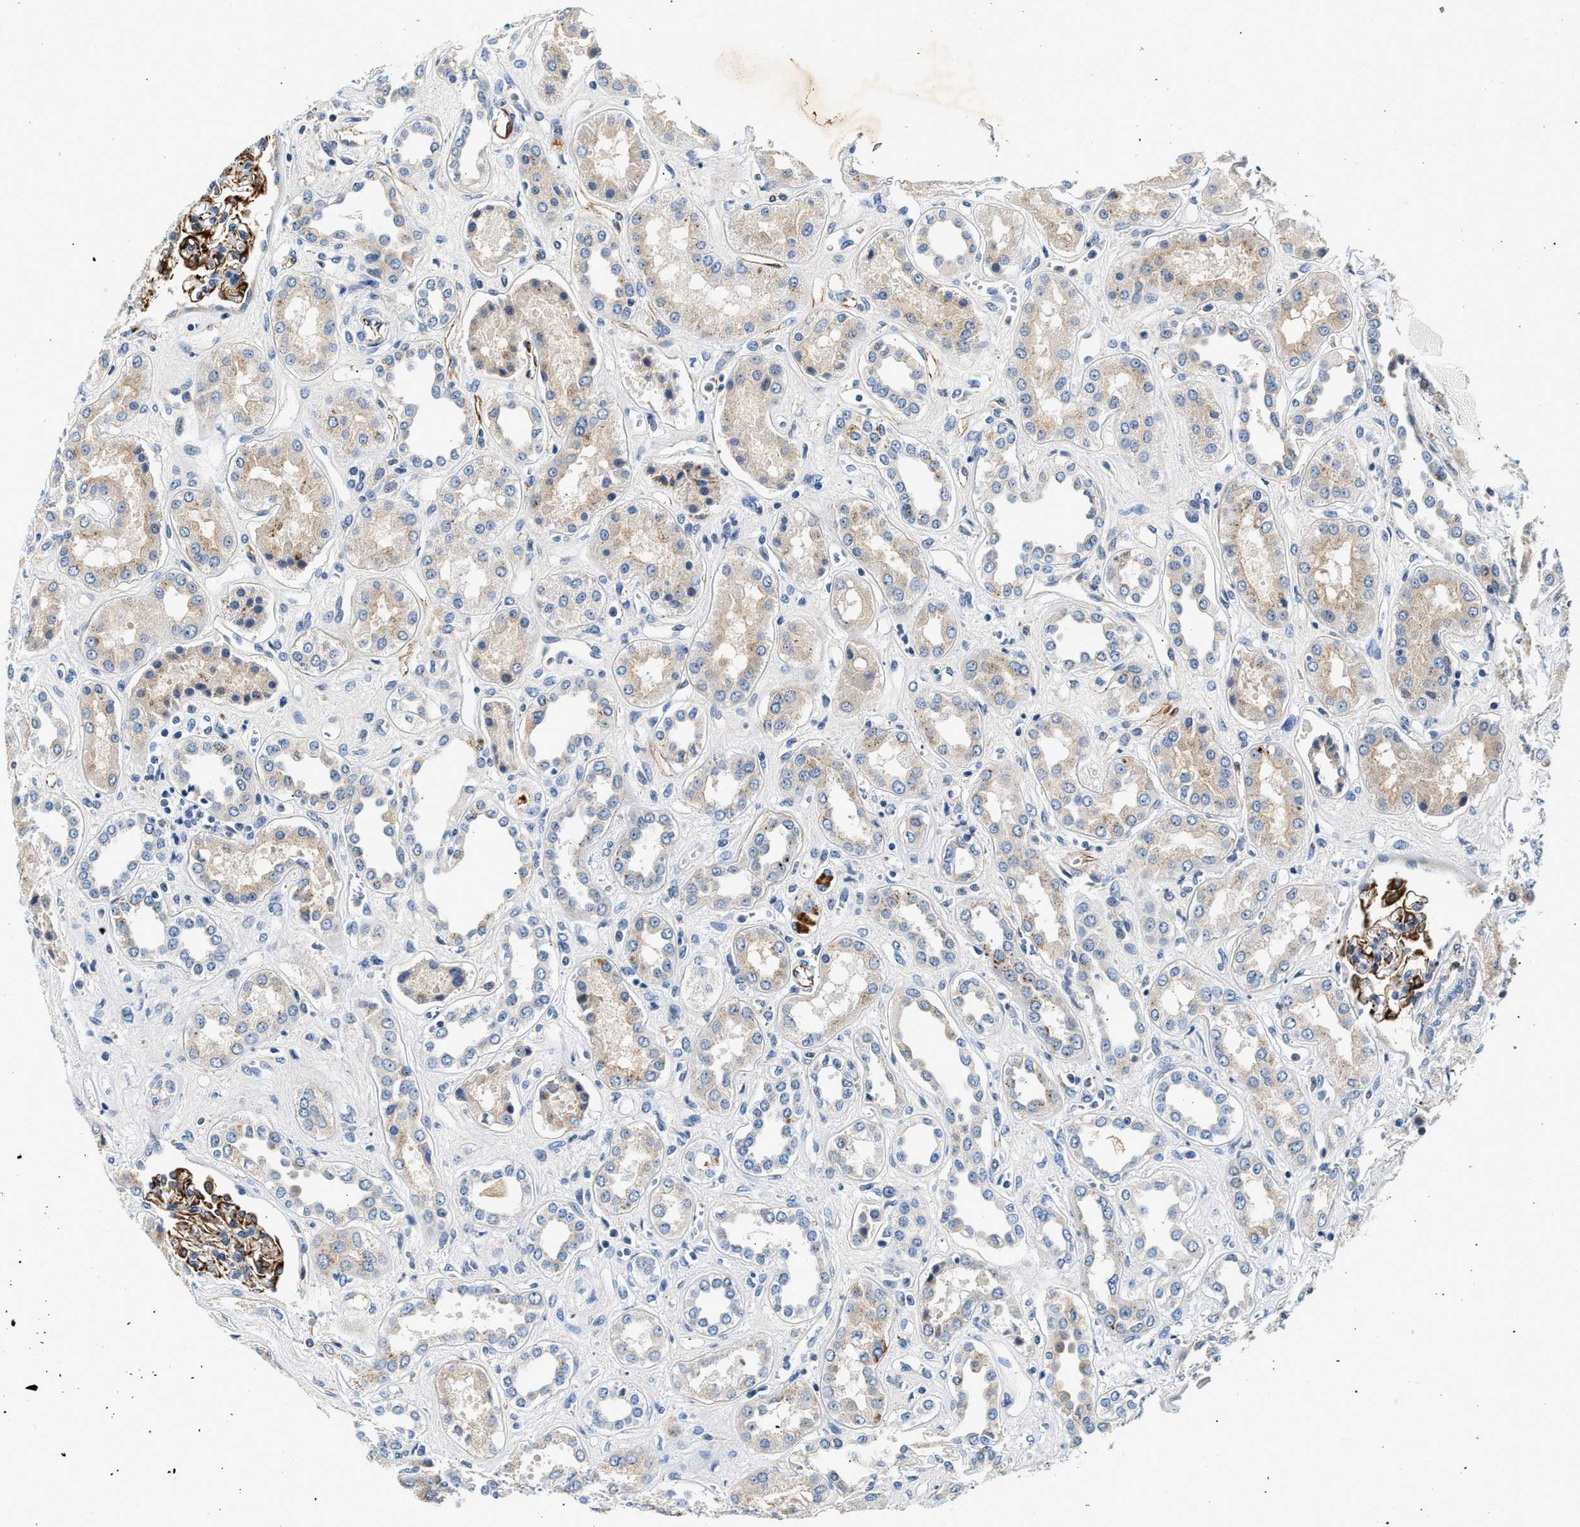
{"staining": {"intensity": "strong", "quantity": ">75%", "location": "cytoplasmic/membranous"}, "tissue": "kidney", "cell_type": "Cells in glomeruli", "image_type": "normal", "snomed": [{"axis": "morphology", "description": "Normal tissue, NOS"}, {"axis": "topography", "description": "Kidney"}], "caption": "DAB immunohistochemical staining of normal human kidney displays strong cytoplasmic/membranous protein staining in approximately >75% of cells in glomeruli.", "gene": "MED22", "patient": {"sex": "male", "age": 59}}